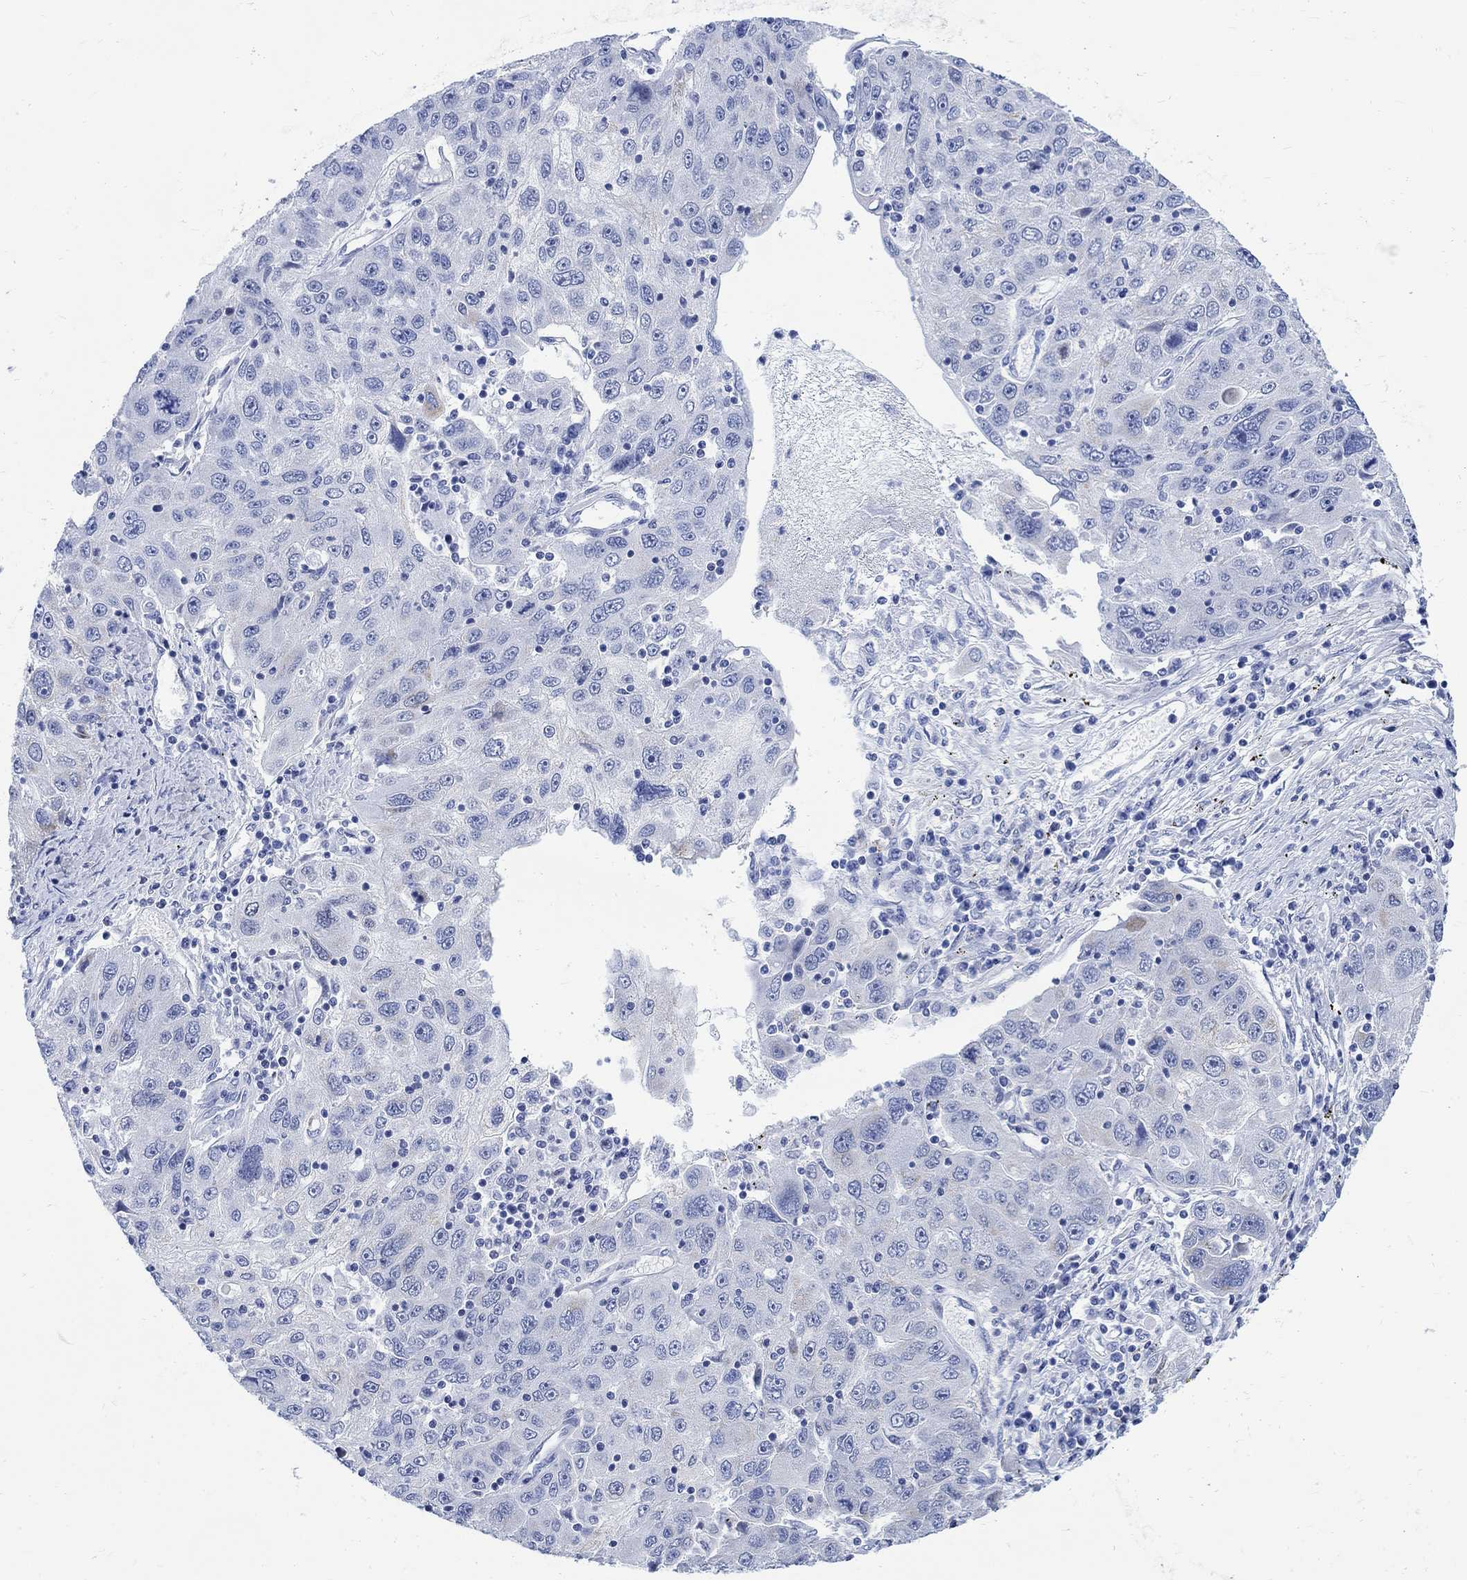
{"staining": {"intensity": "weak", "quantity": "<25%", "location": "cytoplasmic/membranous"}, "tissue": "stomach cancer", "cell_type": "Tumor cells", "image_type": "cancer", "snomed": [{"axis": "morphology", "description": "Adenocarcinoma, NOS"}, {"axis": "topography", "description": "Stomach"}], "caption": "High power microscopy photomicrograph of an IHC image of stomach cancer, revealing no significant expression in tumor cells. Brightfield microscopy of immunohistochemistry (IHC) stained with DAB (brown) and hematoxylin (blue), captured at high magnification.", "gene": "CPLX2", "patient": {"sex": "male", "age": 56}}